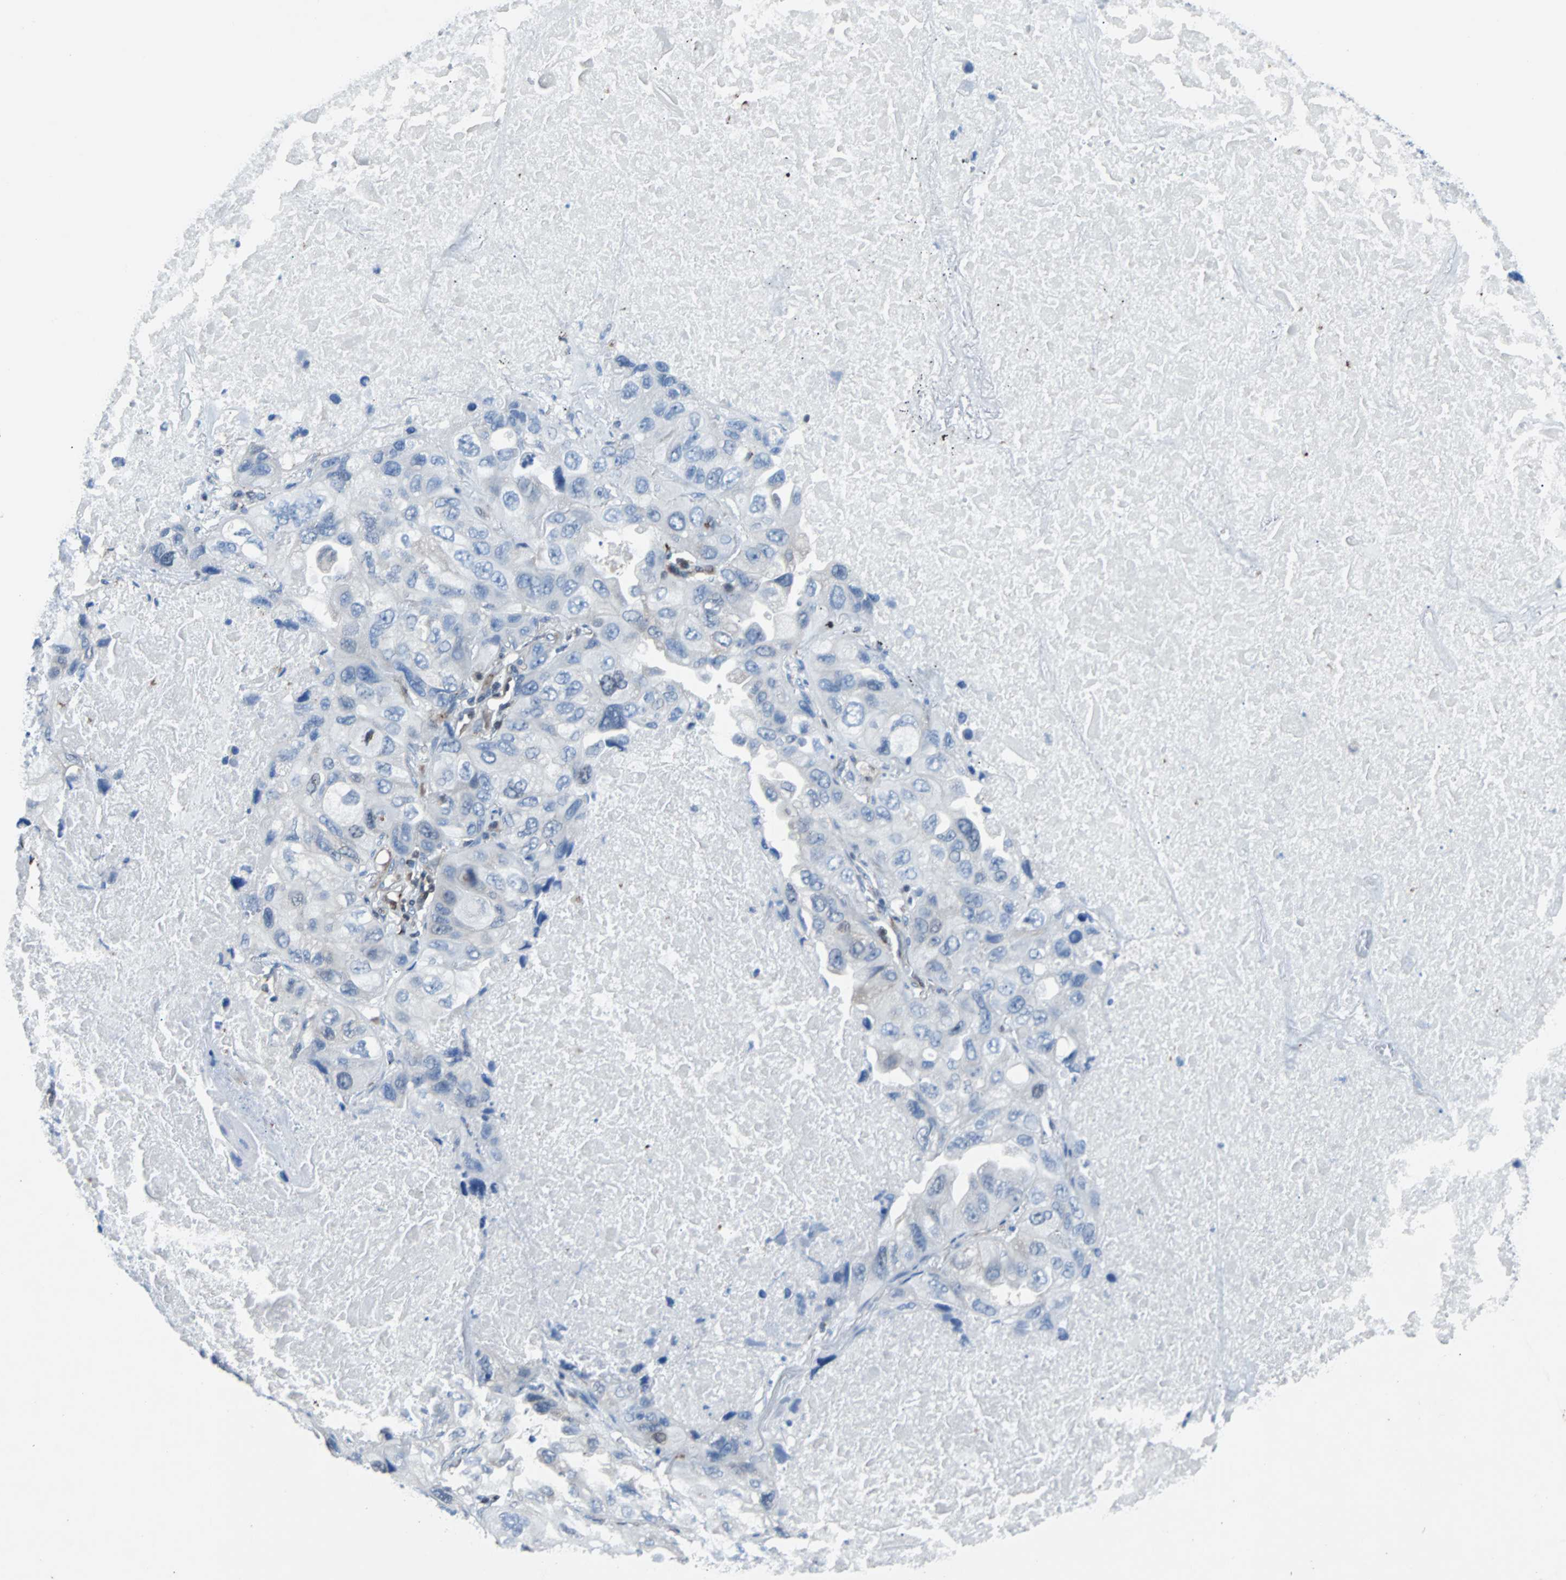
{"staining": {"intensity": "negative", "quantity": "none", "location": "none"}, "tissue": "lung cancer", "cell_type": "Tumor cells", "image_type": "cancer", "snomed": [{"axis": "morphology", "description": "Squamous cell carcinoma, NOS"}, {"axis": "topography", "description": "Lung"}], "caption": "DAB immunohistochemical staining of human lung squamous cell carcinoma reveals no significant expression in tumor cells.", "gene": "MAP2K6", "patient": {"sex": "female", "age": 73}}